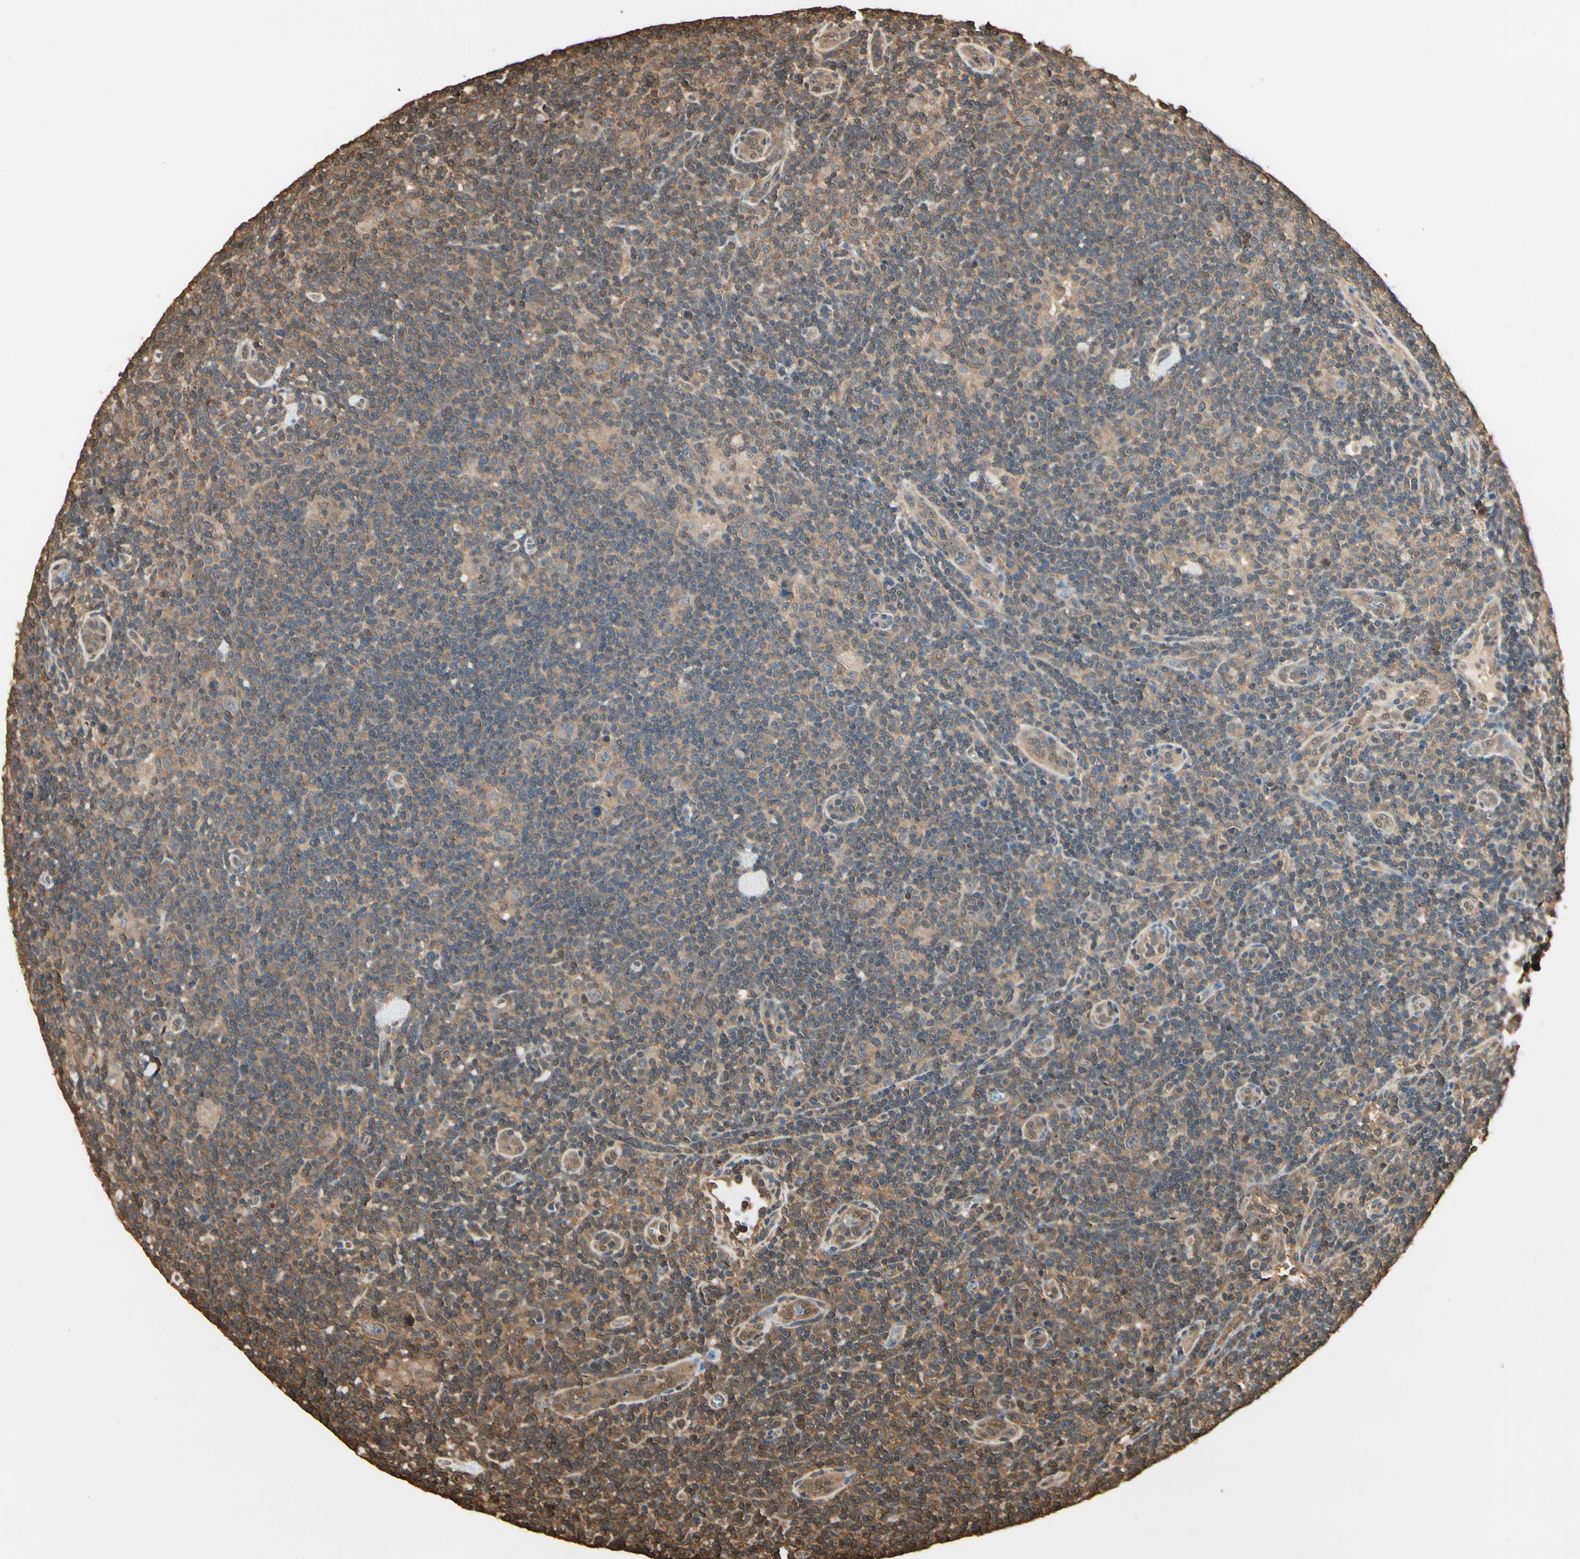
{"staining": {"intensity": "weak", "quantity": "25%-75%", "location": "cytoplasmic/membranous"}, "tissue": "lymphoma", "cell_type": "Tumor cells", "image_type": "cancer", "snomed": [{"axis": "morphology", "description": "Hodgkin's disease, NOS"}, {"axis": "topography", "description": "Lymph node"}], "caption": "Lymphoma tissue reveals weak cytoplasmic/membranous staining in about 25%-75% of tumor cells The staining was performed using DAB to visualize the protein expression in brown, while the nuclei were stained in blue with hematoxylin (Magnification: 20x).", "gene": "YWHAE", "patient": {"sex": "female", "age": 57}}